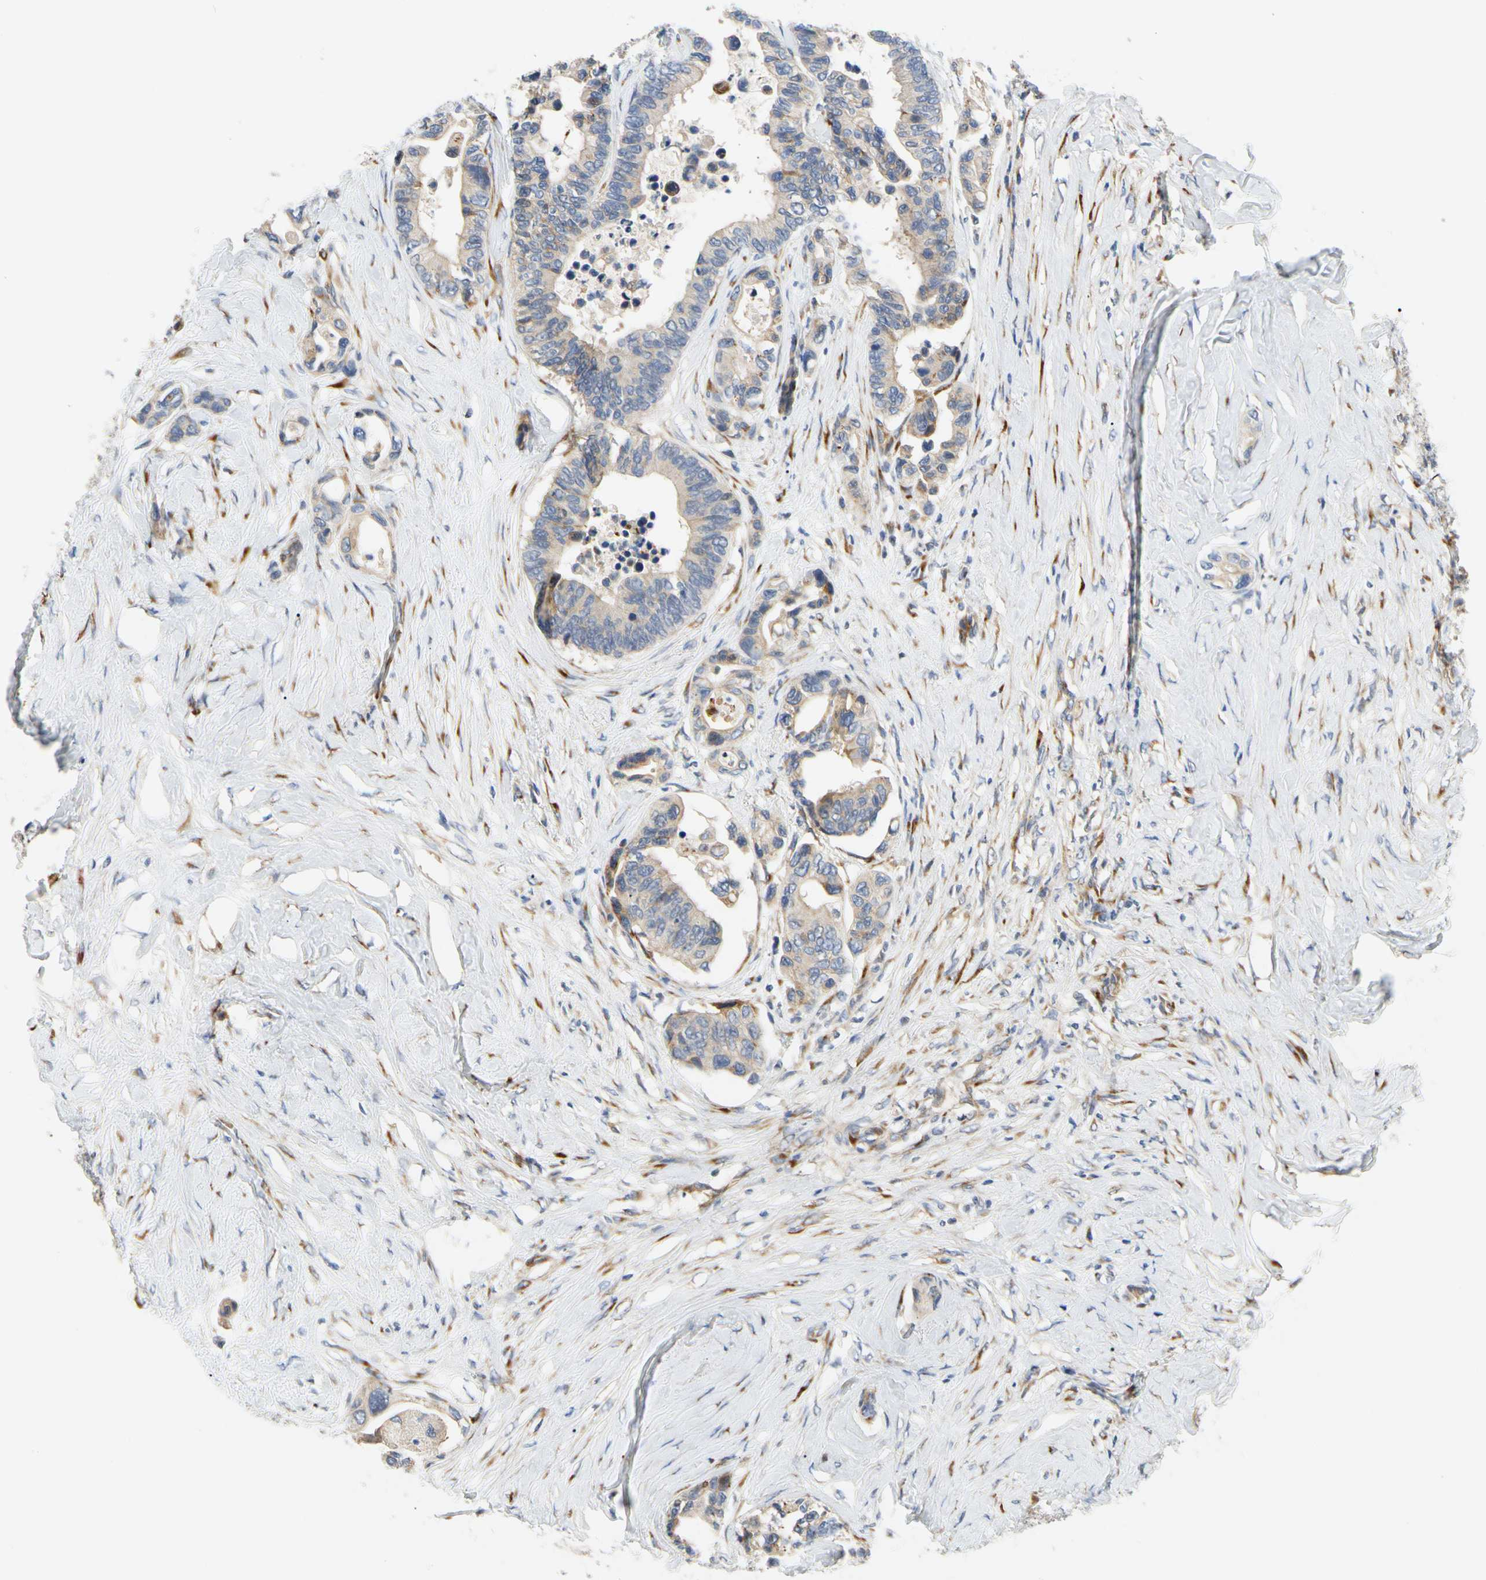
{"staining": {"intensity": "weak", "quantity": "<25%", "location": "cytoplasmic/membranous"}, "tissue": "colorectal cancer", "cell_type": "Tumor cells", "image_type": "cancer", "snomed": [{"axis": "morphology", "description": "Normal tissue, NOS"}, {"axis": "morphology", "description": "Adenocarcinoma, NOS"}, {"axis": "topography", "description": "Colon"}], "caption": "The image reveals no significant staining in tumor cells of colorectal cancer (adenocarcinoma). (Immunohistochemistry, brightfield microscopy, high magnification).", "gene": "ZNF236", "patient": {"sex": "male", "age": 82}}